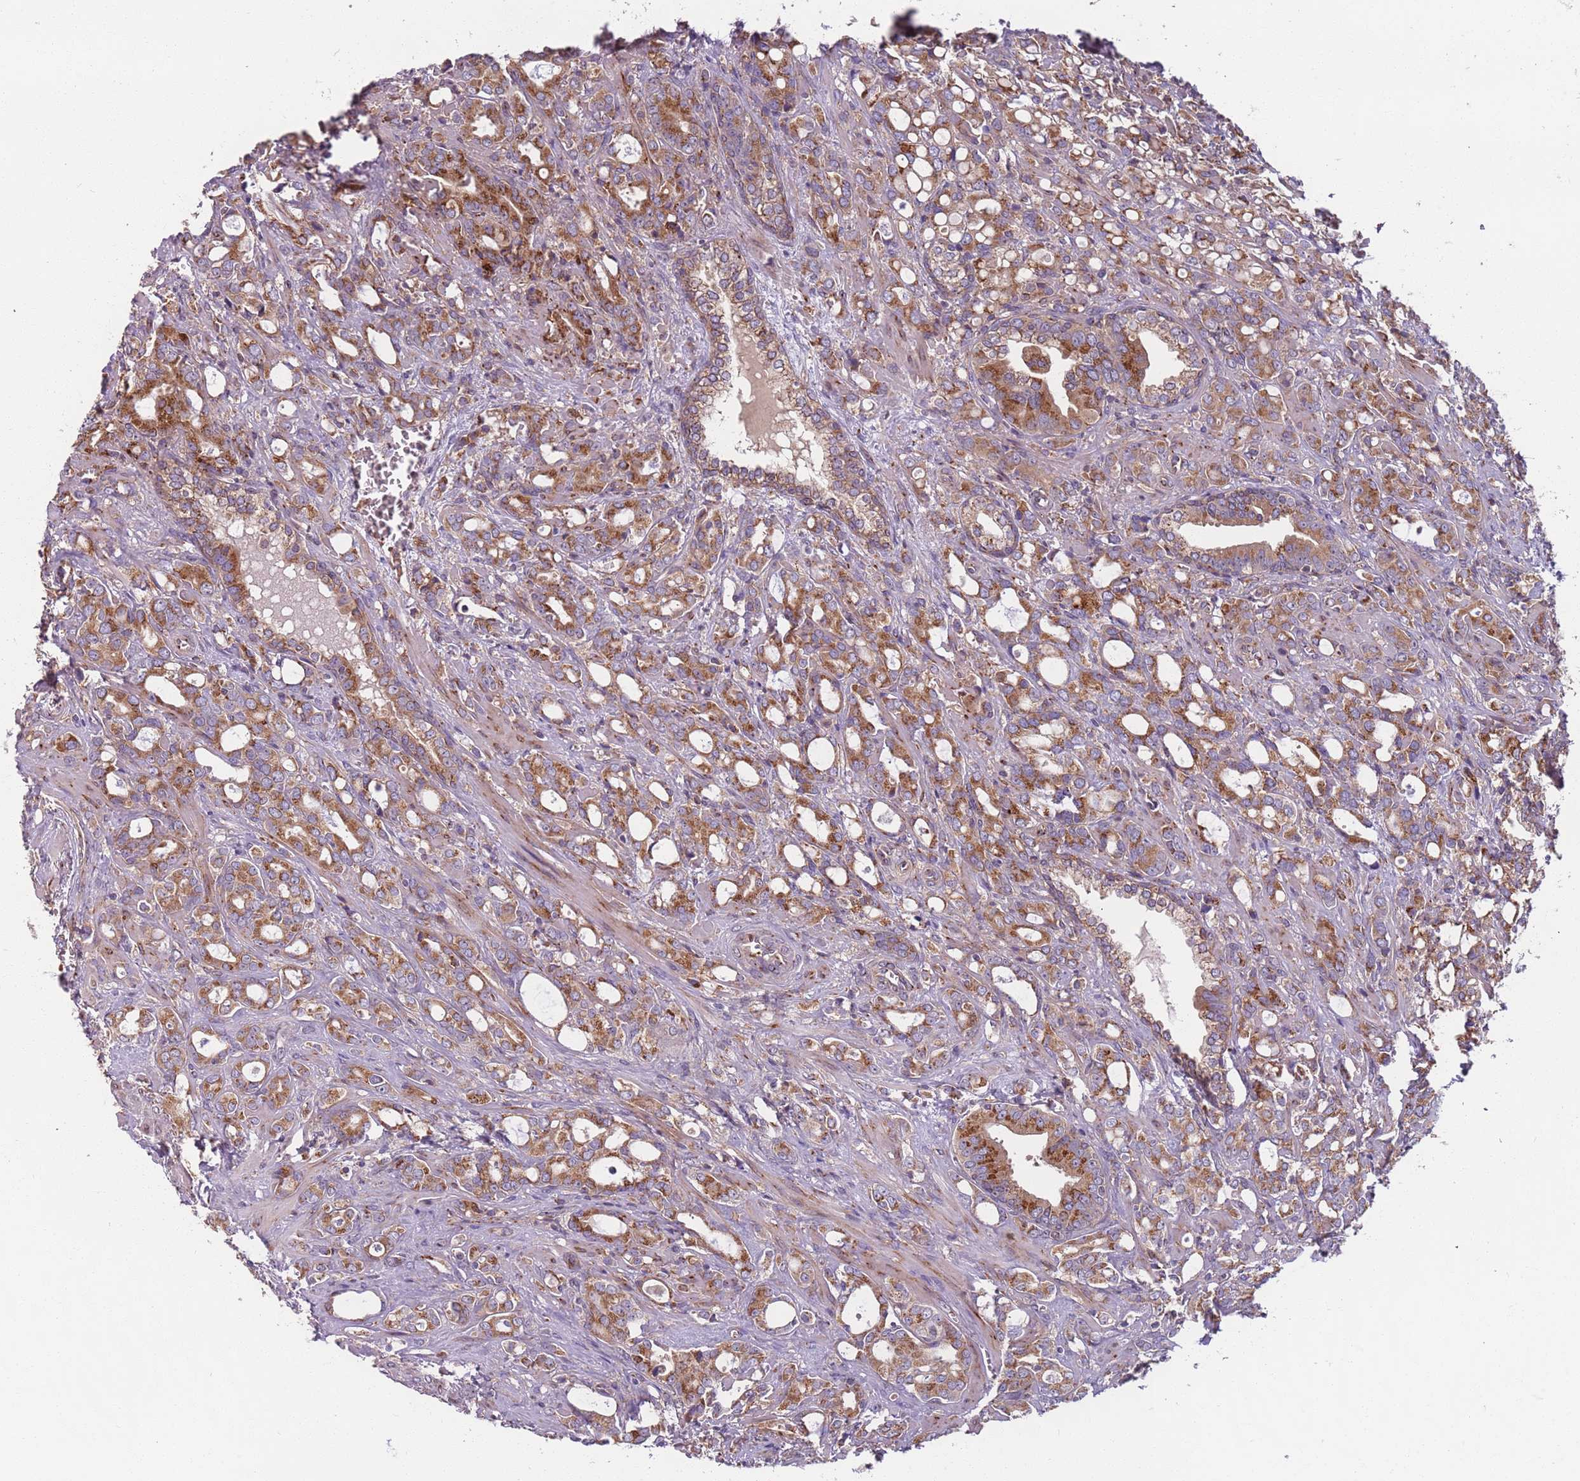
{"staining": {"intensity": "moderate", "quantity": ">75%", "location": "cytoplasmic/membranous"}, "tissue": "prostate cancer", "cell_type": "Tumor cells", "image_type": "cancer", "snomed": [{"axis": "morphology", "description": "Adenocarcinoma, High grade"}, {"axis": "topography", "description": "Prostate"}], "caption": "DAB (3,3'-diaminobenzidine) immunohistochemical staining of prostate cancer (adenocarcinoma (high-grade)) demonstrates moderate cytoplasmic/membranous protein staining in about >75% of tumor cells. (DAB IHC with brightfield microscopy, high magnification).", "gene": "AKTIP", "patient": {"sex": "male", "age": 72}}